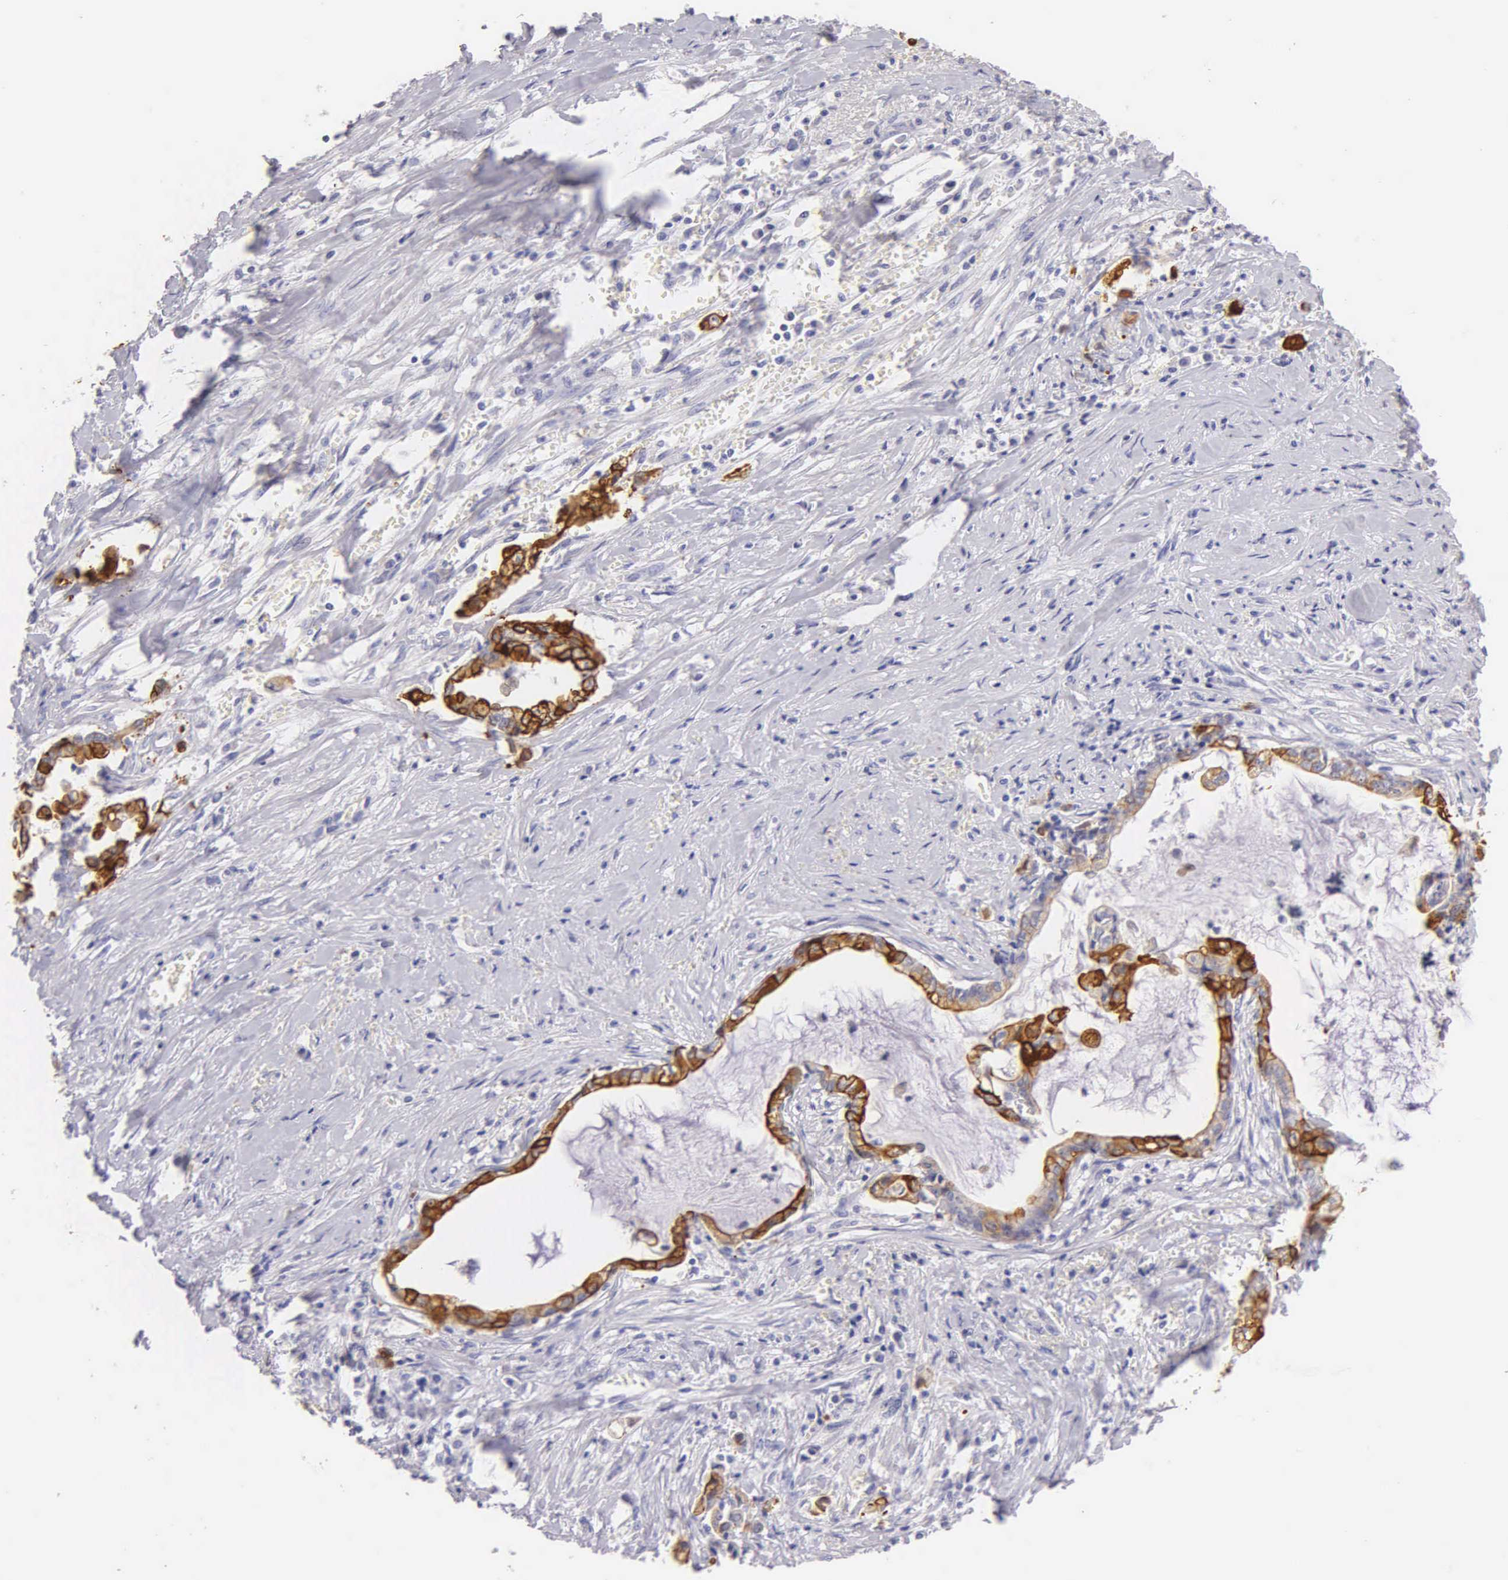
{"staining": {"intensity": "moderate", "quantity": "25%-75%", "location": "cytoplasmic/membranous"}, "tissue": "liver cancer", "cell_type": "Tumor cells", "image_type": "cancer", "snomed": [{"axis": "morphology", "description": "Cholangiocarcinoma"}, {"axis": "topography", "description": "Liver"}], "caption": "This is an image of immunohistochemistry staining of liver cancer, which shows moderate positivity in the cytoplasmic/membranous of tumor cells.", "gene": "KRT17", "patient": {"sex": "male", "age": 57}}